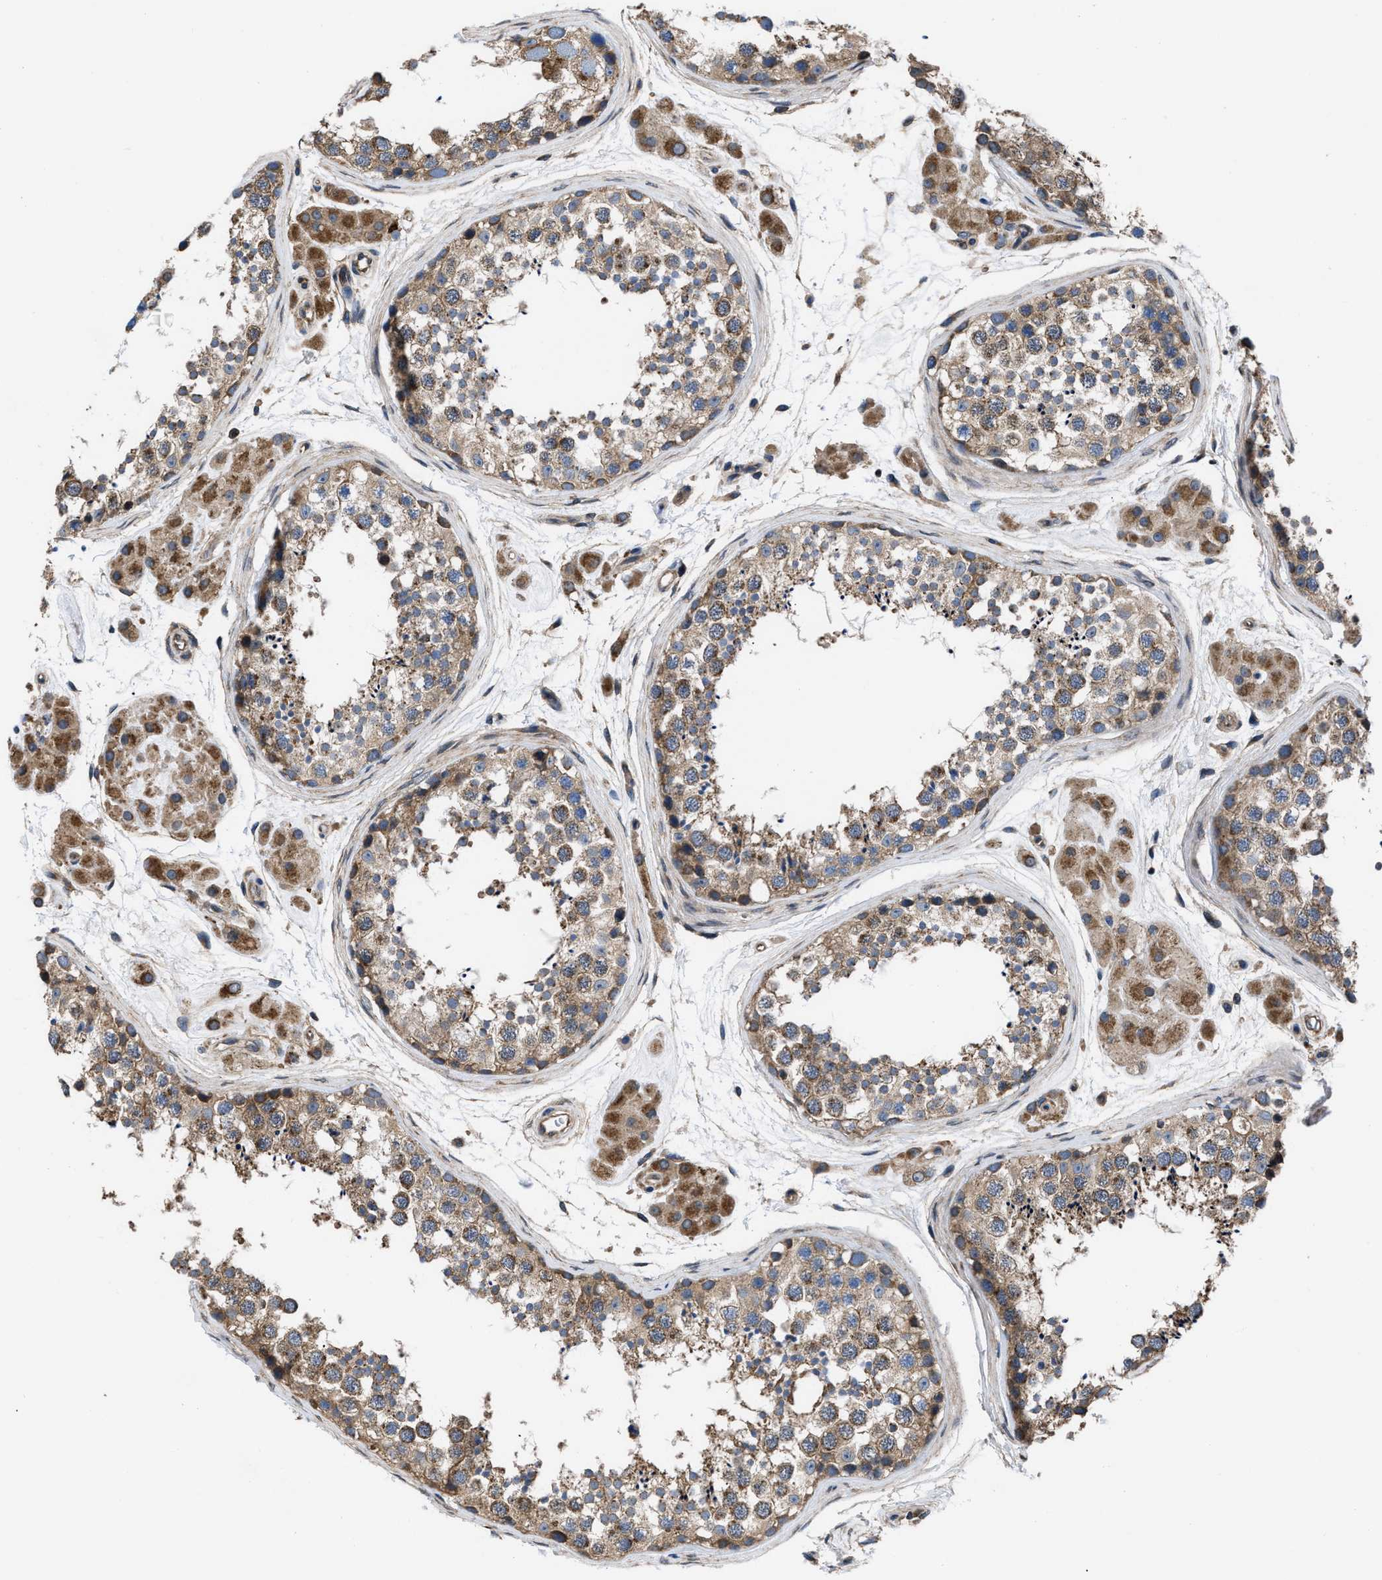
{"staining": {"intensity": "moderate", "quantity": ">75%", "location": "cytoplasmic/membranous"}, "tissue": "testis", "cell_type": "Cells in seminiferous ducts", "image_type": "normal", "snomed": [{"axis": "morphology", "description": "Normal tissue, NOS"}, {"axis": "topography", "description": "Testis"}], "caption": "IHC (DAB) staining of unremarkable human testis shows moderate cytoplasmic/membranous protein staining in approximately >75% of cells in seminiferous ducts. The staining was performed using DAB, with brown indicating positive protein expression. Nuclei are stained blue with hematoxylin.", "gene": "CEP128", "patient": {"sex": "male", "age": 56}}